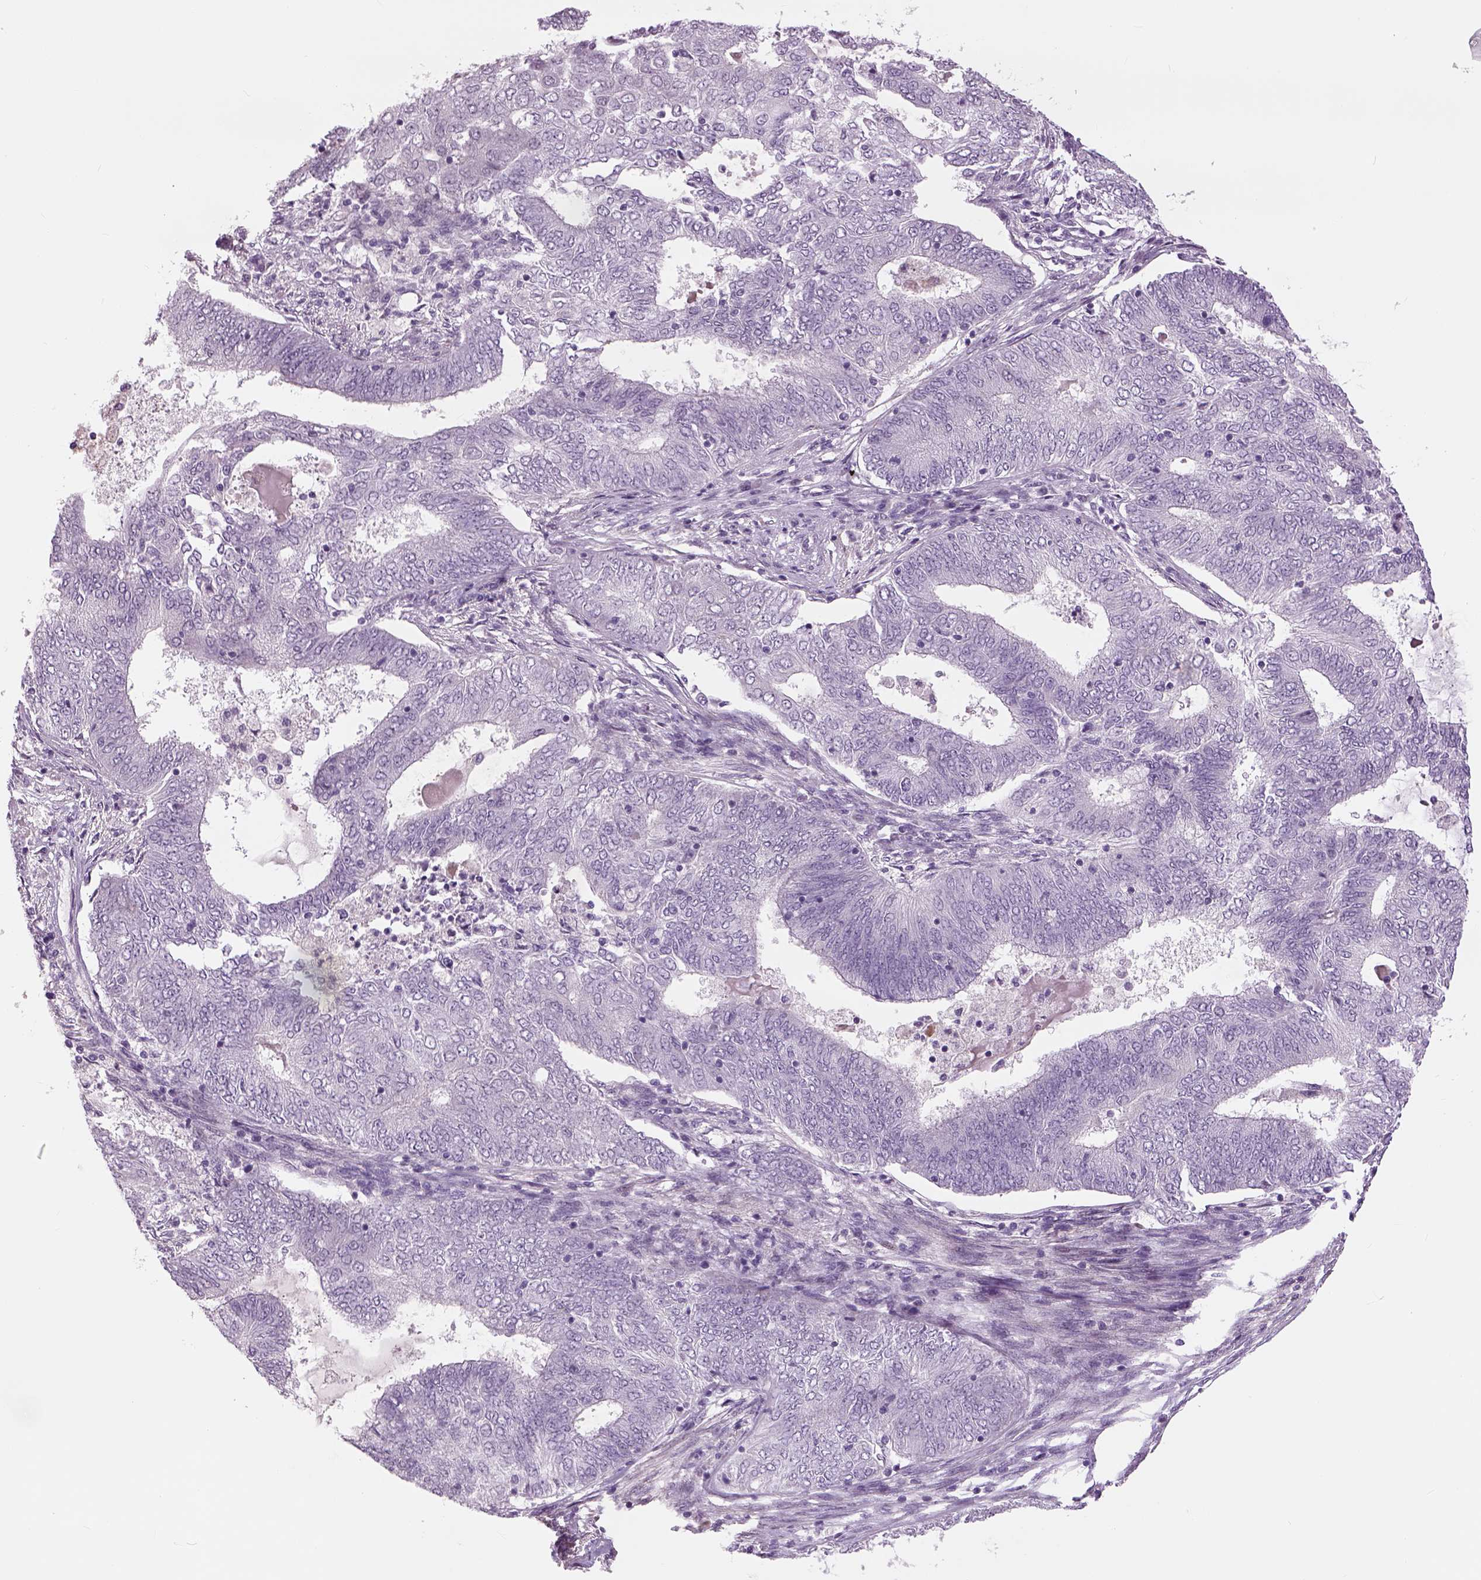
{"staining": {"intensity": "negative", "quantity": "none", "location": "none"}, "tissue": "endometrial cancer", "cell_type": "Tumor cells", "image_type": "cancer", "snomed": [{"axis": "morphology", "description": "Adenocarcinoma, NOS"}, {"axis": "topography", "description": "Endometrium"}], "caption": "This is a micrograph of immunohistochemistry (IHC) staining of endometrial adenocarcinoma, which shows no expression in tumor cells. Brightfield microscopy of IHC stained with DAB (3,3'-diaminobenzidine) (brown) and hematoxylin (blue), captured at high magnification.", "gene": "NECAB1", "patient": {"sex": "female", "age": 62}}